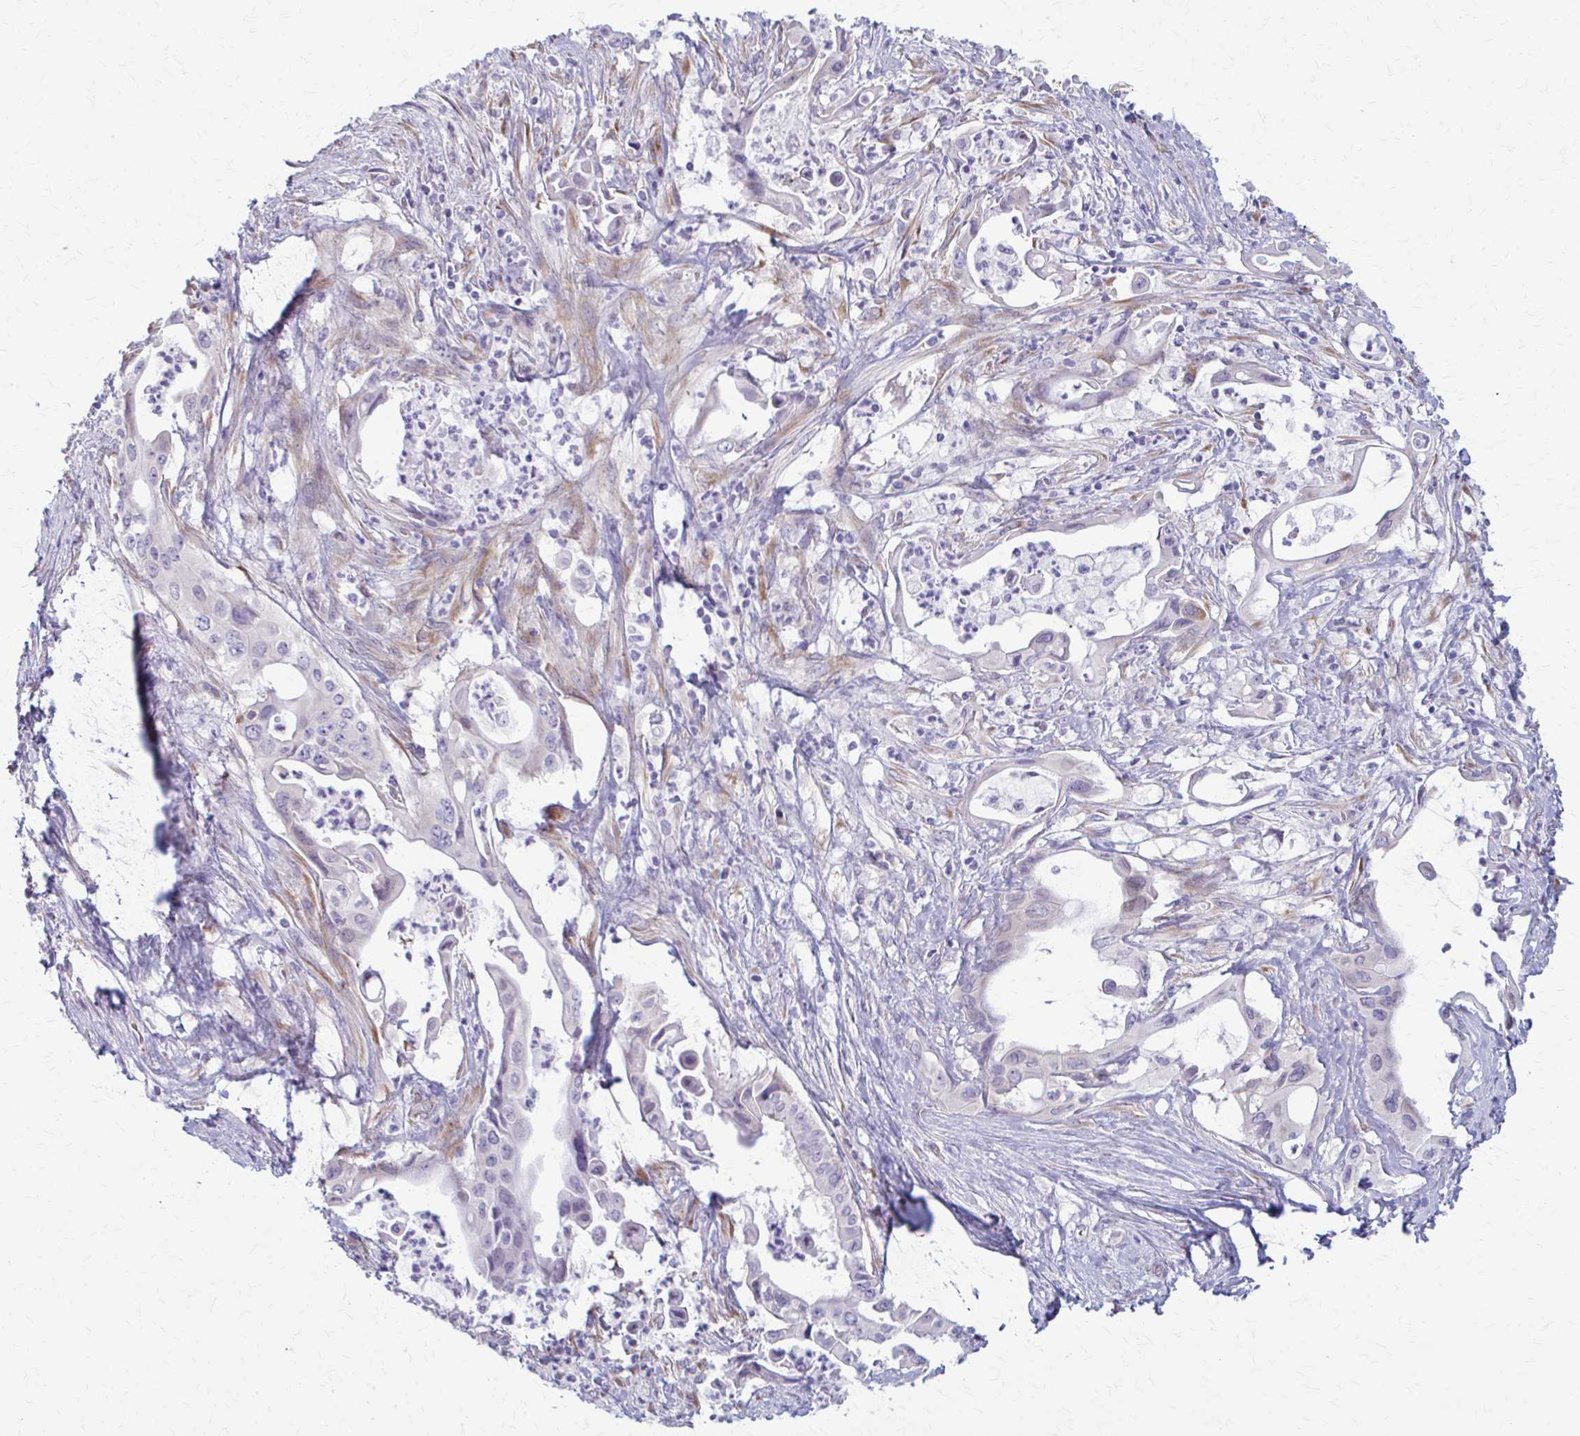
{"staining": {"intensity": "negative", "quantity": "none", "location": "none"}, "tissue": "pancreatic cancer", "cell_type": "Tumor cells", "image_type": "cancer", "snomed": [{"axis": "morphology", "description": "Adenocarcinoma, NOS"}, {"axis": "topography", "description": "Pancreas"}], "caption": "IHC of pancreatic adenocarcinoma shows no staining in tumor cells.", "gene": "PRKRA", "patient": {"sex": "female", "age": 77}}